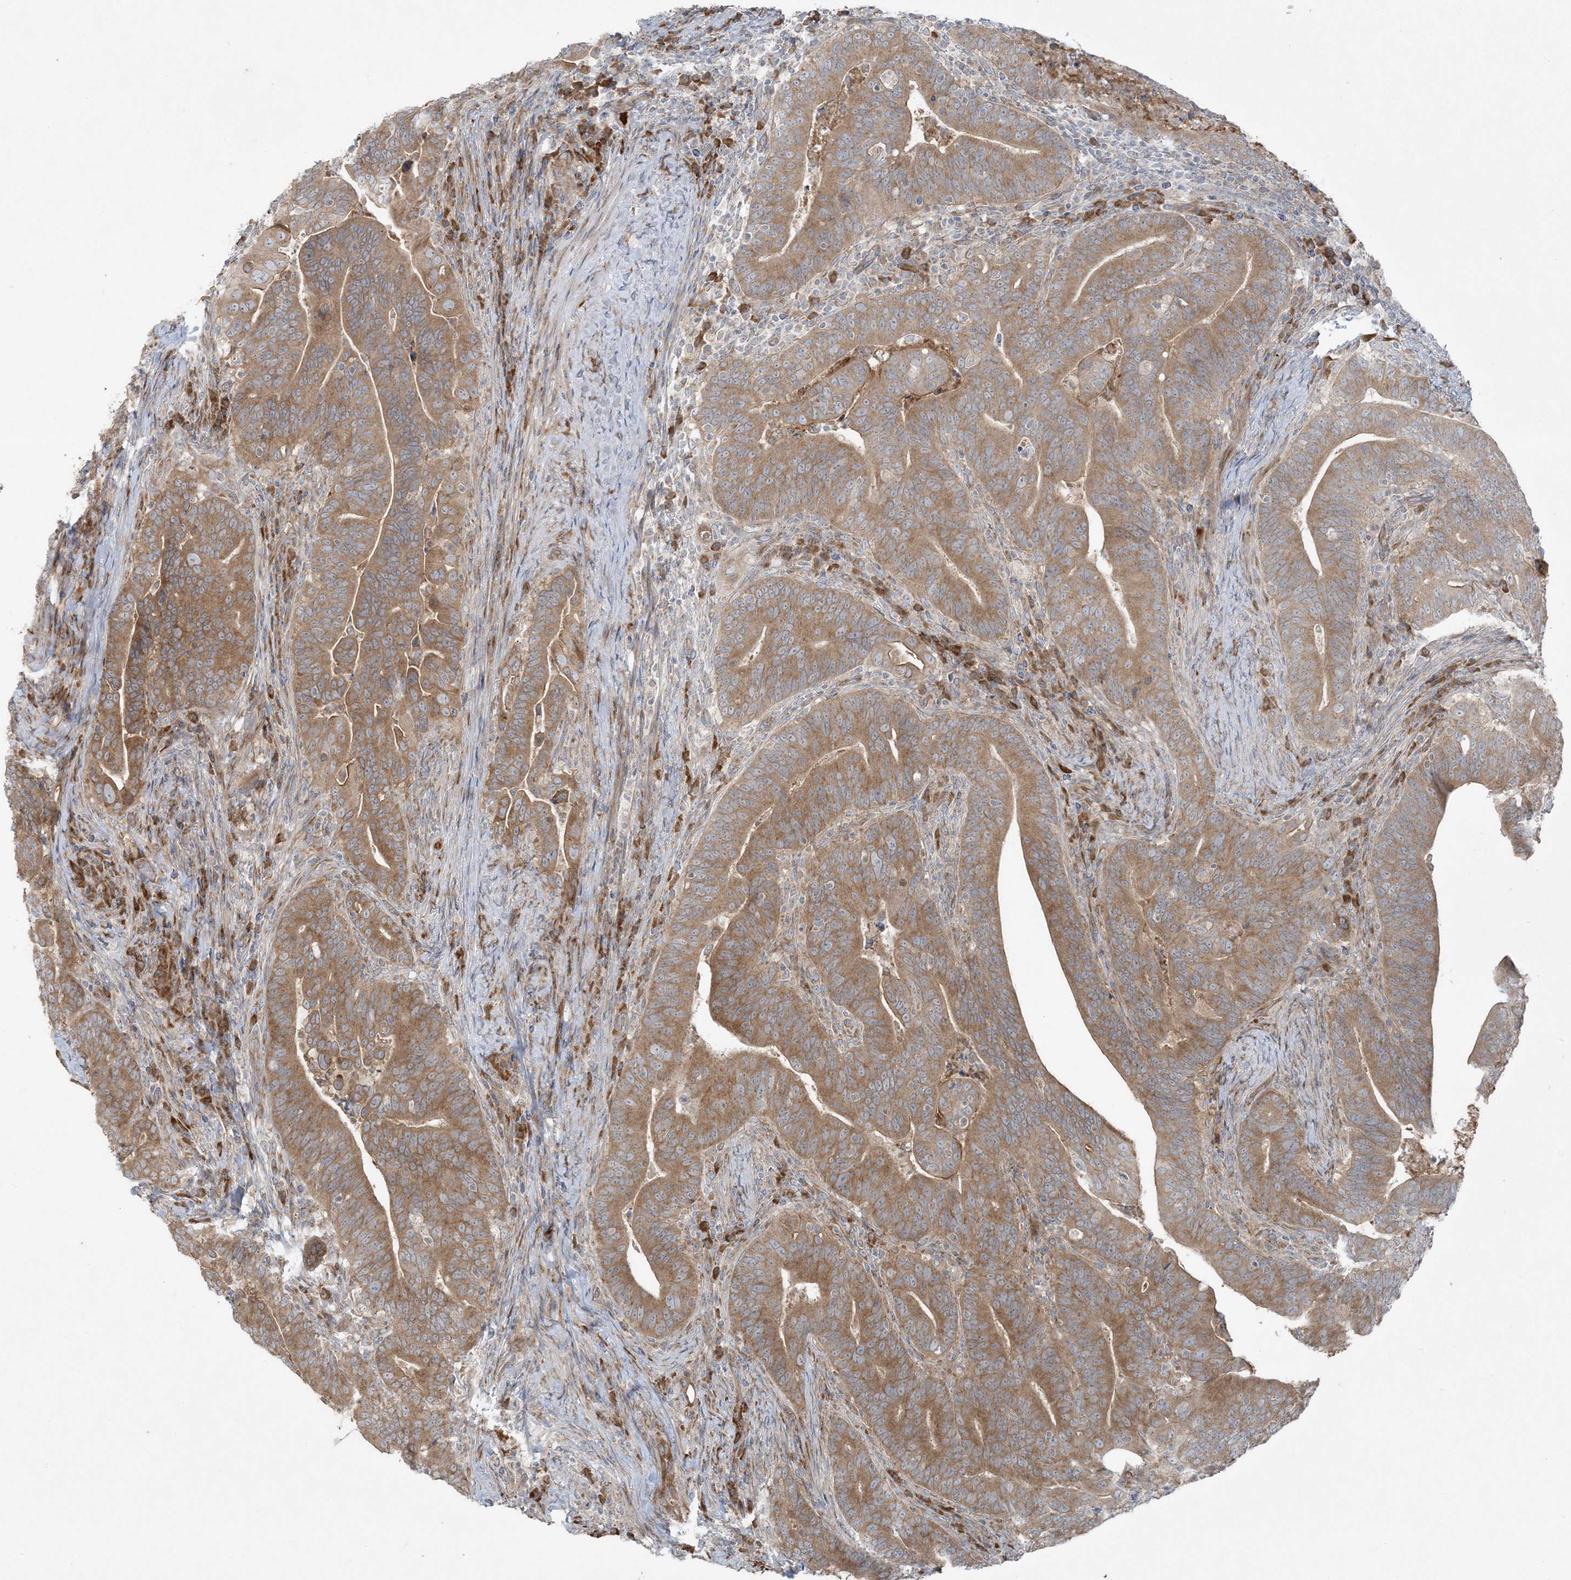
{"staining": {"intensity": "moderate", "quantity": ">75%", "location": "cytoplasmic/membranous"}, "tissue": "colorectal cancer", "cell_type": "Tumor cells", "image_type": "cancer", "snomed": [{"axis": "morphology", "description": "Adenocarcinoma, NOS"}, {"axis": "topography", "description": "Colon"}], "caption": "Brown immunohistochemical staining in human colorectal cancer demonstrates moderate cytoplasmic/membranous expression in approximately >75% of tumor cells. Immunohistochemistry stains the protein of interest in brown and the nuclei are stained blue.", "gene": "ZNF263", "patient": {"sex": "female", "age": 66}}